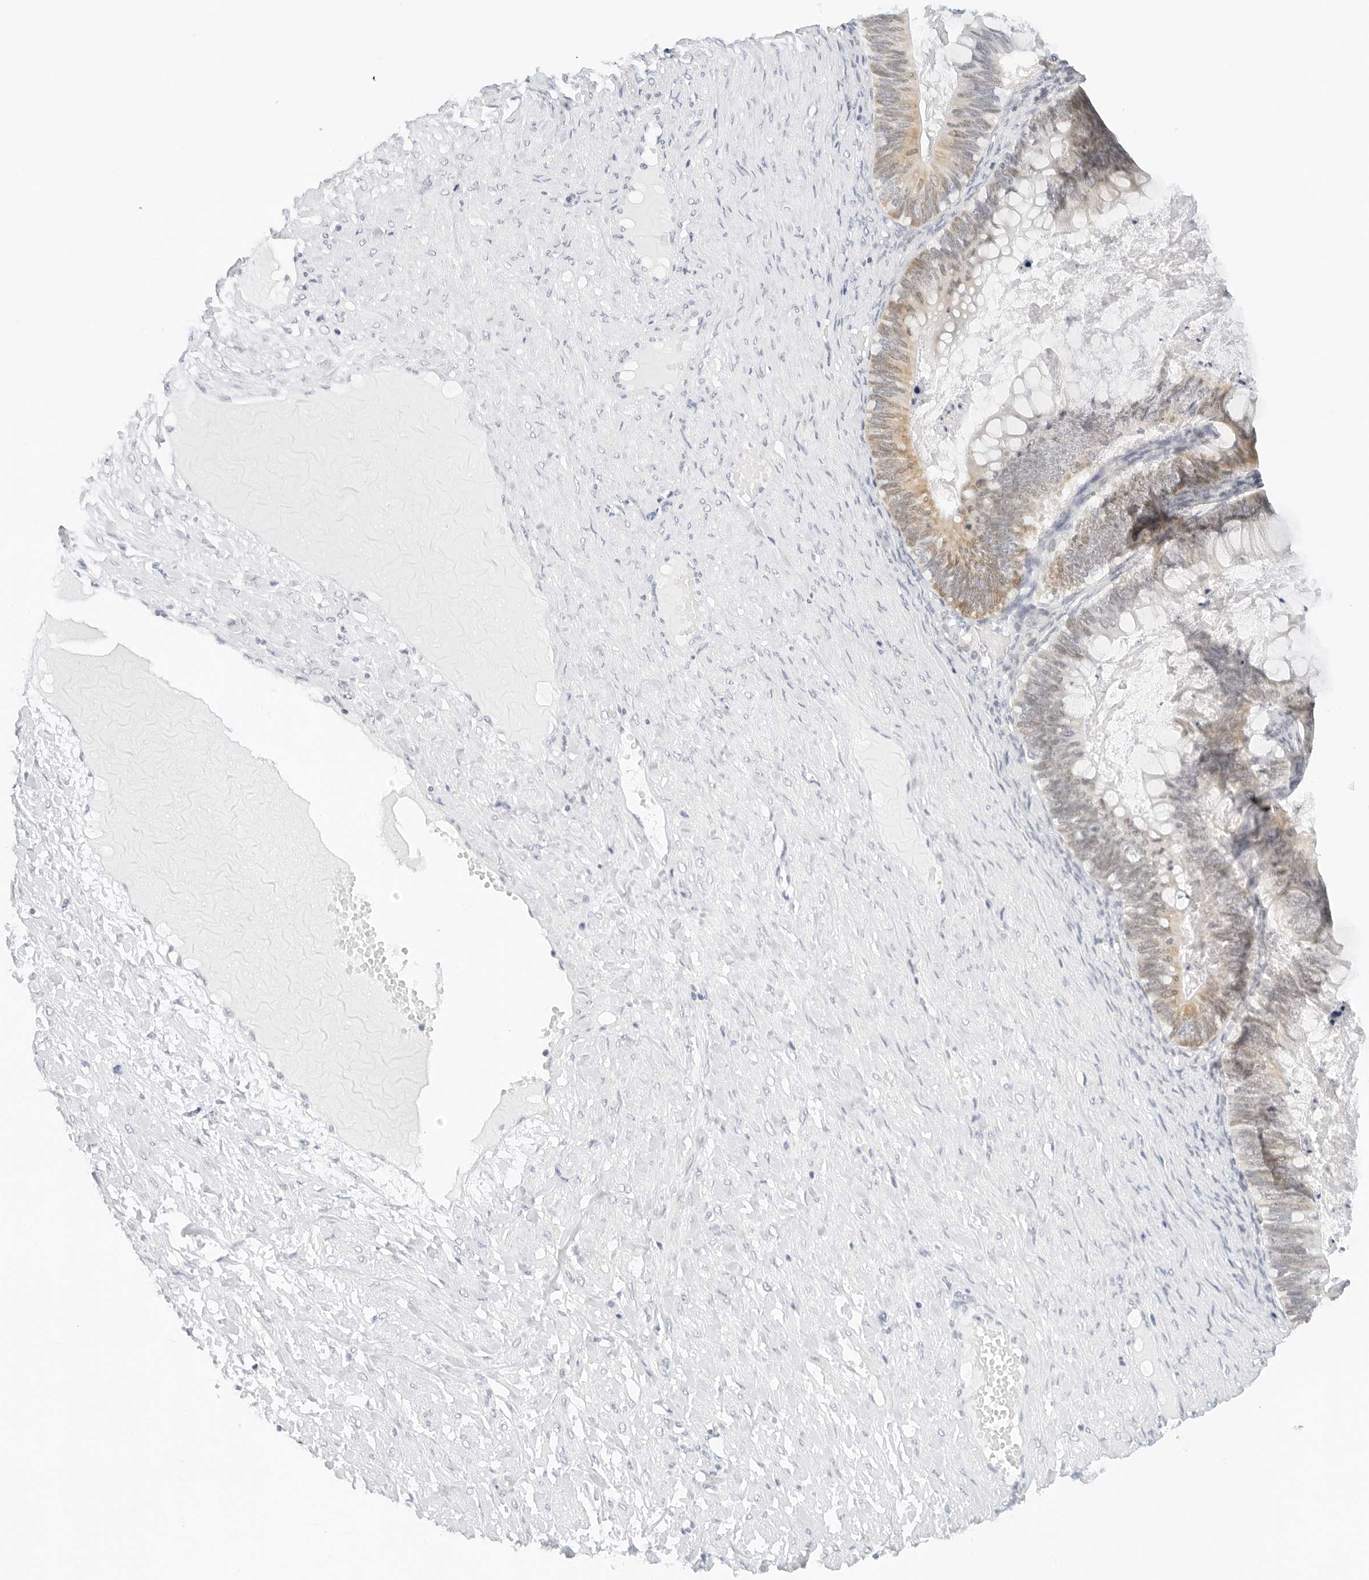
{"staining": {"intensity": "weak", "quantity": ">75%", "location": "cytoplasmic/membranous,nuclear"}, "tissue": "ovarian cancer", "cell_type": "Tumor cells", "image_type": "cancer", "snomed": [{"axis": "morphology", "description": "Cystadenocarcinoma, mucinous, NOS"}, {"axis": "topography", "description": "Ovary"}], "caption": "A micrograph showing weak cytoplasmic/membranous and nuclear expression in about >75% of tumor cells in mucinous cystadenocarcinoma (ovarian), as visualized by brown immunohistochemical staining.", "gene": "CD22", "patient": {"sex": "female", "age": 61}}